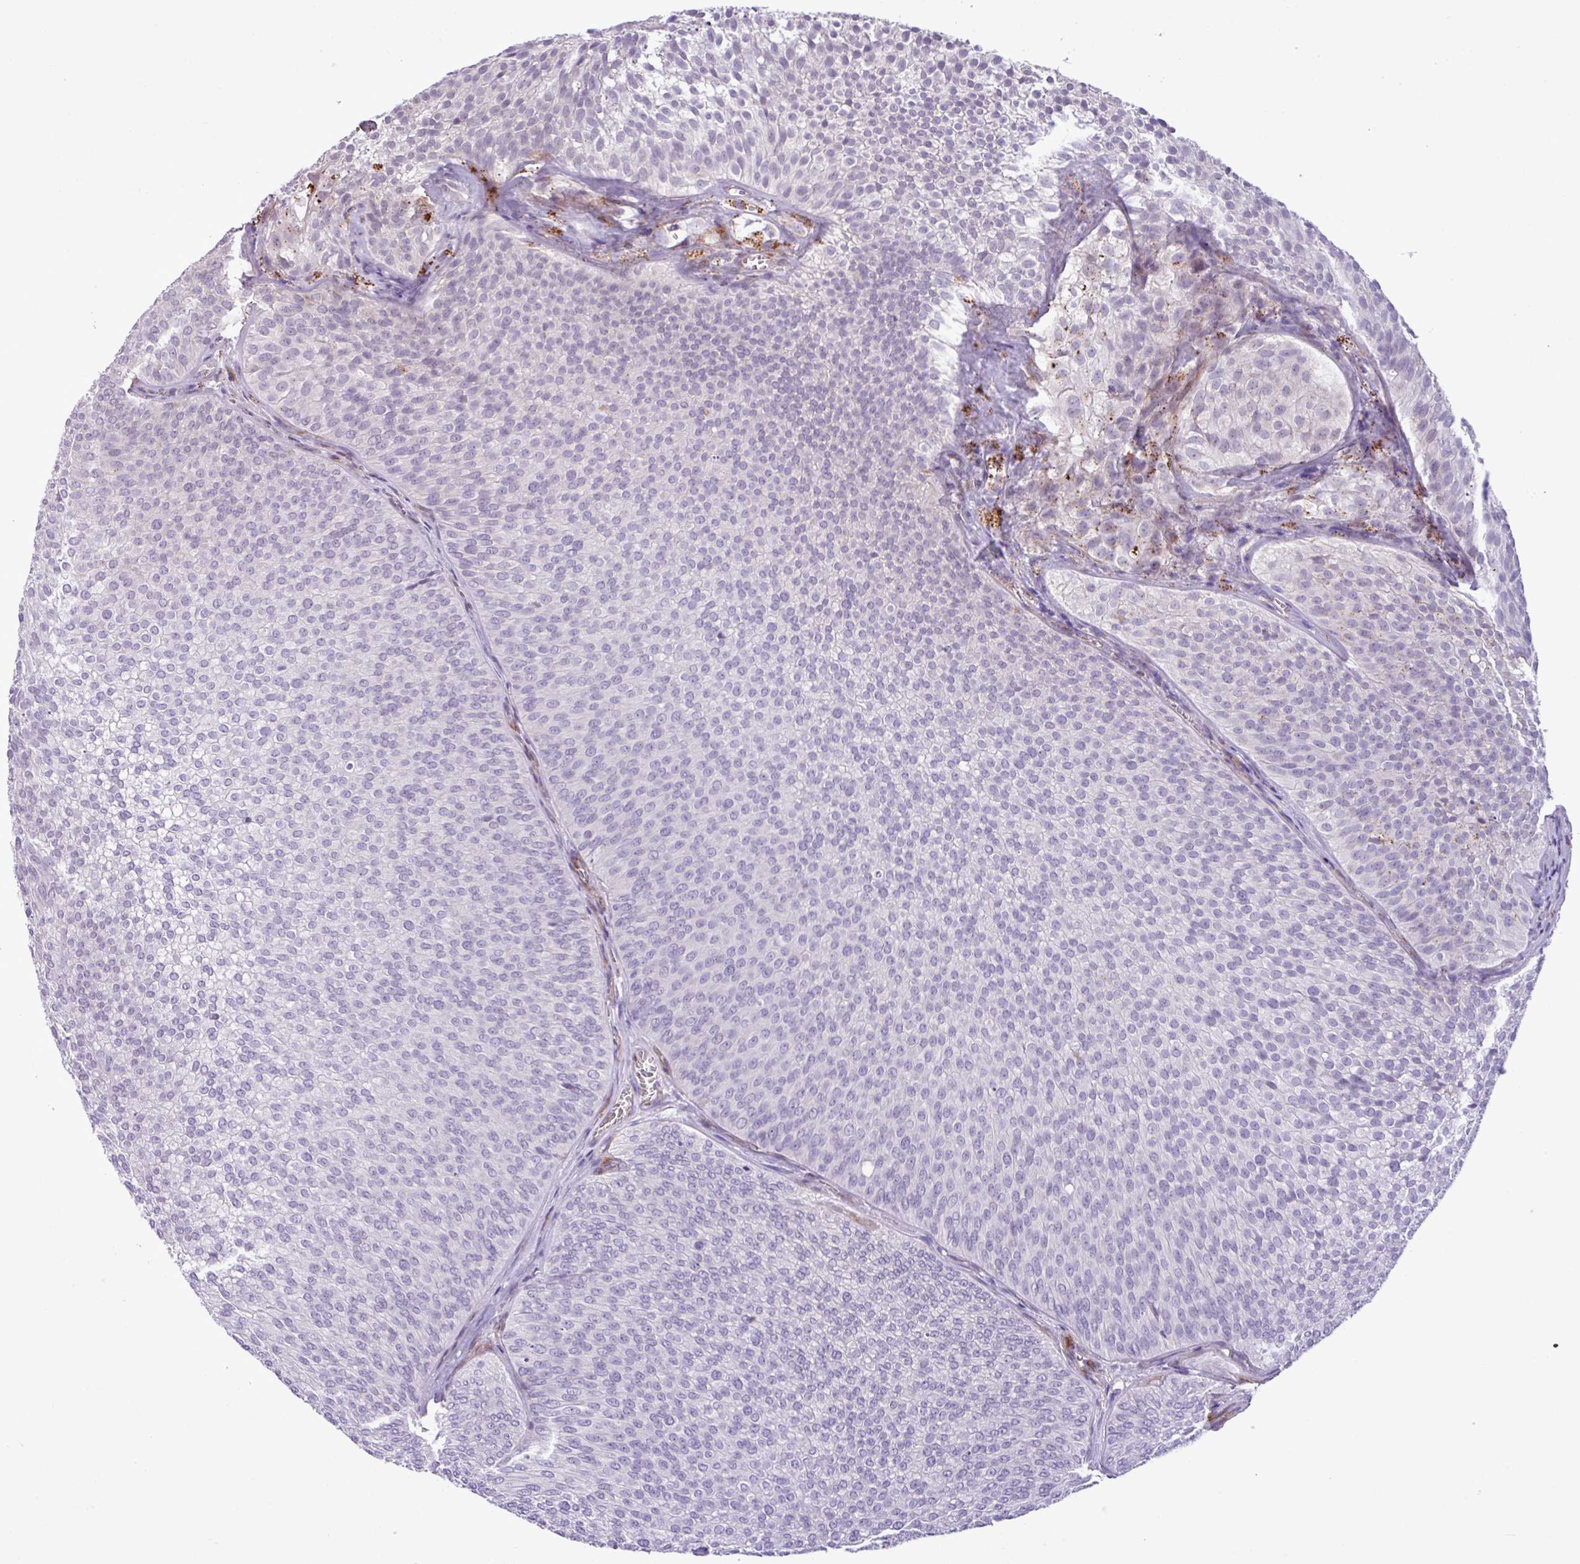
{"staining": {"intensity": "negative", "quantity": "none", "location": "none"}, "tissue": "urothelial cancer", "cell_type": "Tumor cells", "image_type": "cancer", "snomed": [{"axis": "morphology", "description": "Urothelial carcinoma, Low grade"}, {"axis": "topography", "description": "Urinary bladder"}], "caption": "An immunohistochemistry photomicrograph of urothelial cancer is shown. There is no staining in tumor cells of urothelial cancer.", "gene": "CD248", "patient": {"sex": "male", "age": 91}}